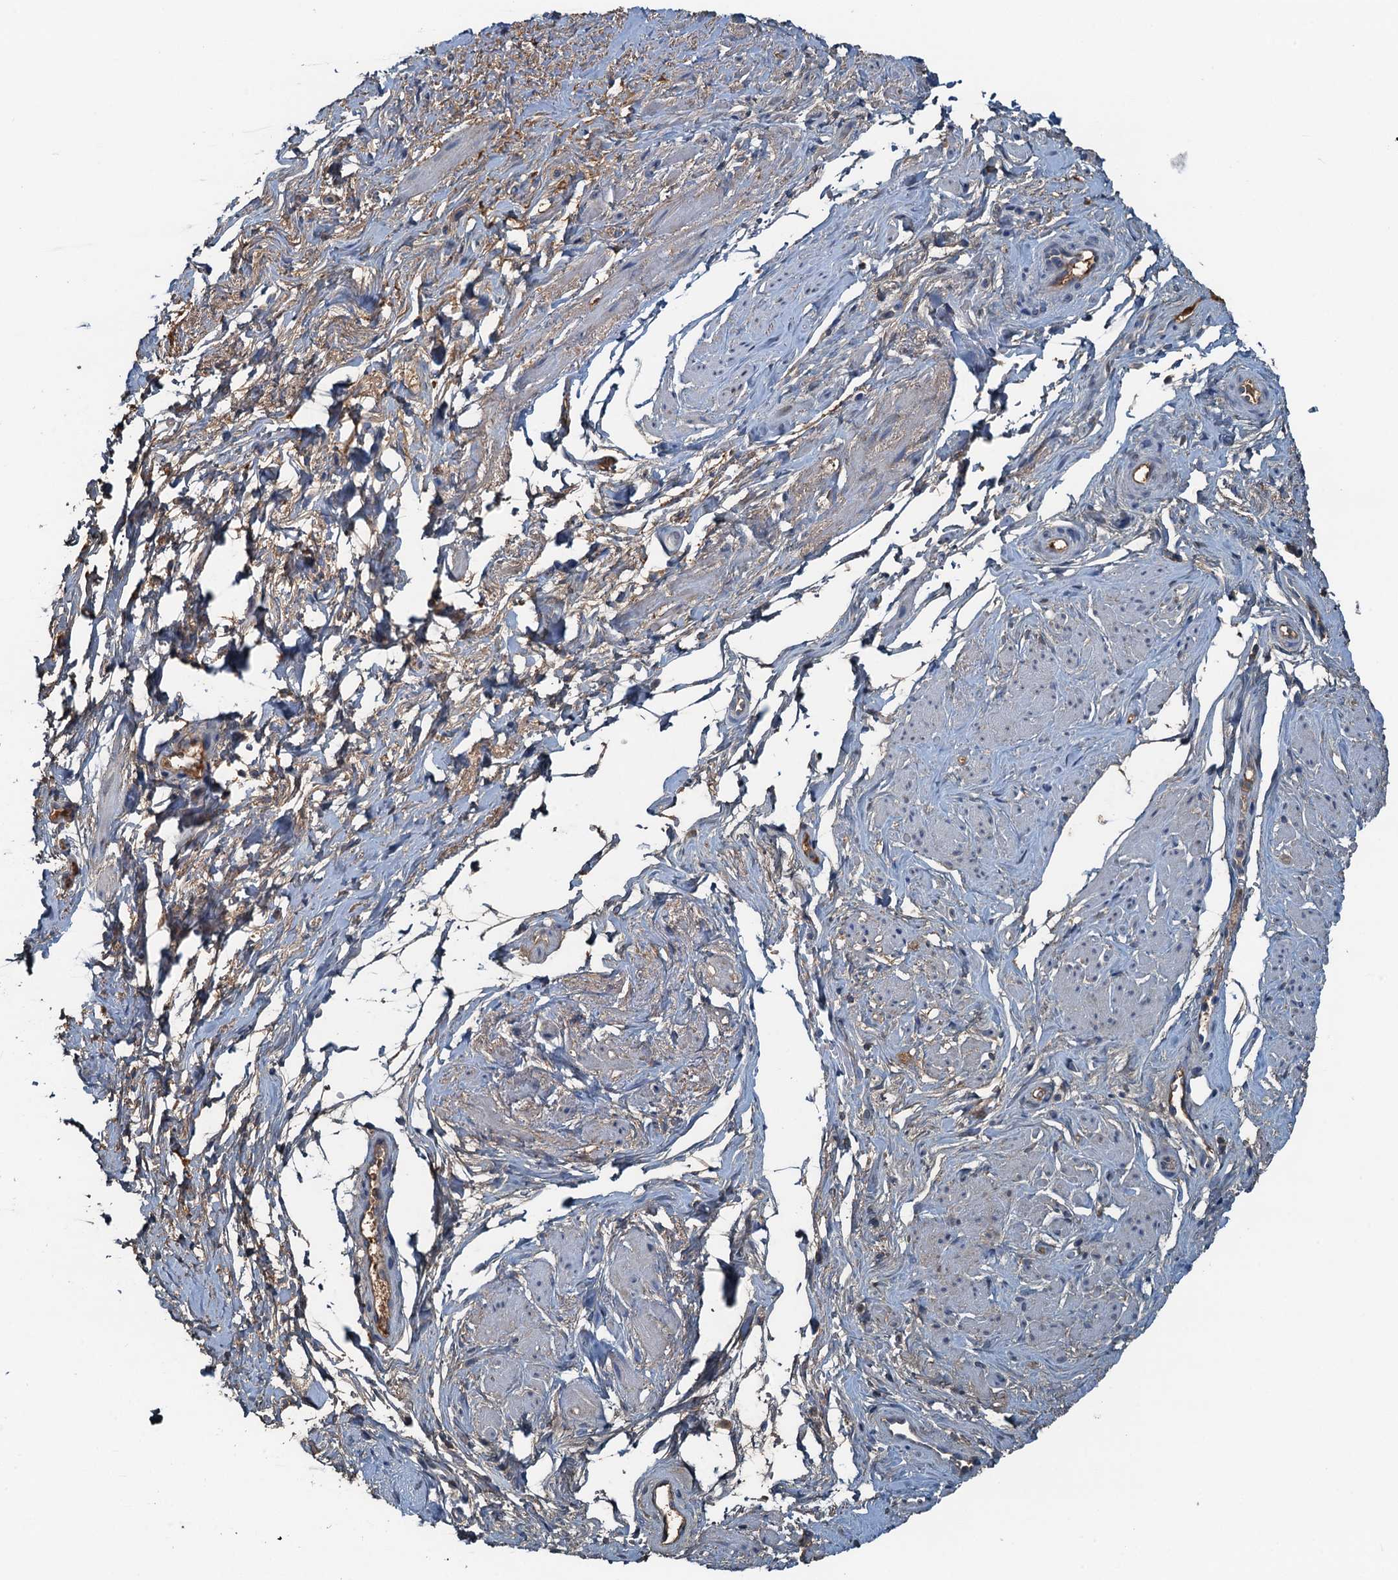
{"staining": {"intensity": "moderate", "quantity": "<25%", "location": "cytoplasmic/membranous"}, "tissue": "smooth muscle", "cell_type": "Smooth muscle cells", "image_type": "normal", "snomed": [{"axis": "morphology", "description": "Normal tissue, NOS"}, {"axis": "topography", "description": "Smooth muscle"}, {"axis": "topography", "description": "Peripheral nerve tissue"}], "caption": "Immunohistochemical staining of normal smooth muscle shows moderate cytoplasmic/membranous protein expression in approximately <25% of smooth muscle cells.", "gene": "LSM14B", "patient": {"sex": "male", "age": 69}}